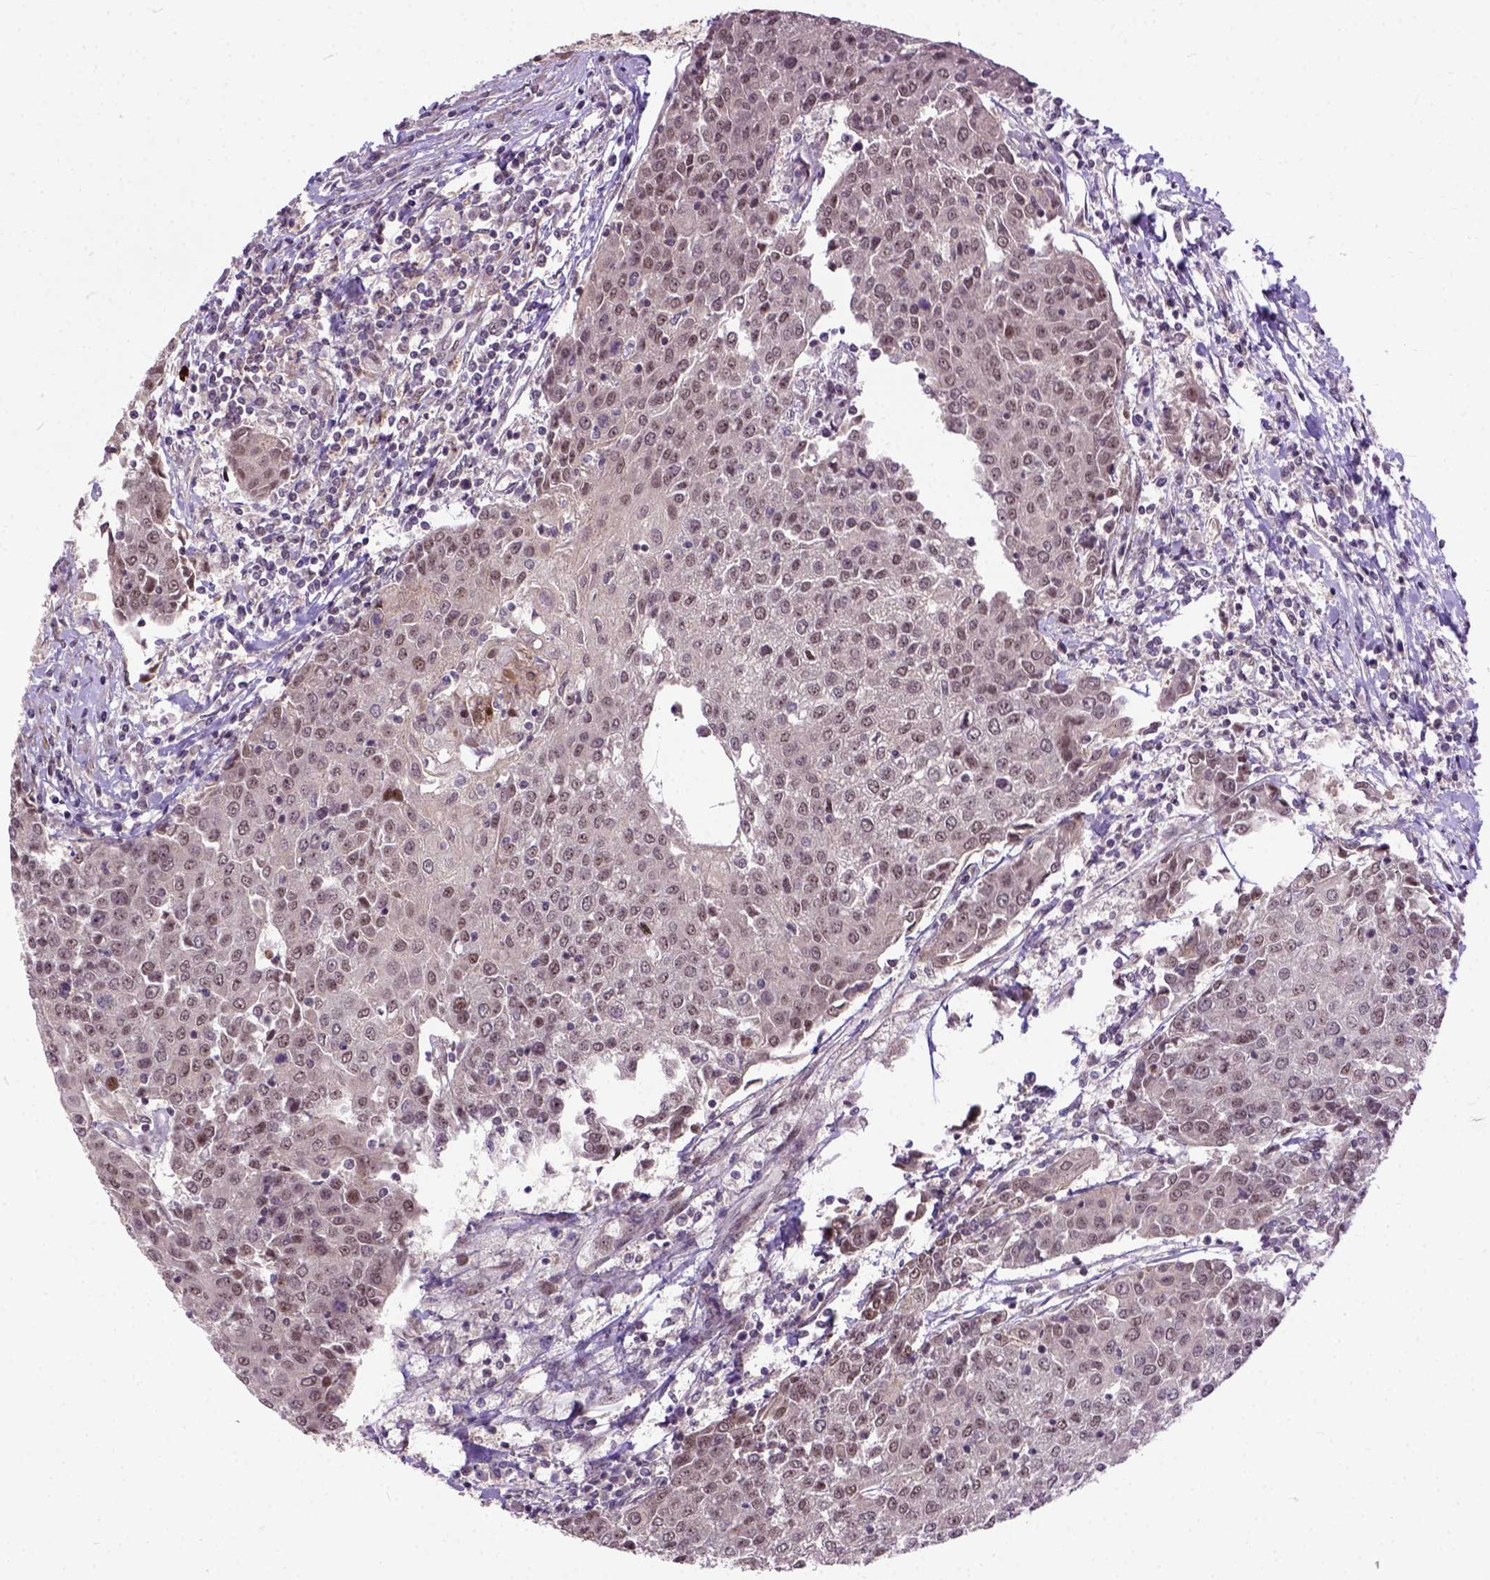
{"staining": {"intensity": "weak", "quantity": "25%-75%", "location": "nuclear"}, "tissue": "urothelial cancer", "cell_type": "Tumor cells", "image_type": "cancer", "snomed": [{"axis": "morphology", "description": "Urothelial carcinoma, High grade"}, {"axis": "topography", "description": "Urinary bladder"}], "caption": "Immunohistochemical staining of human urothelial cancer displays low levels of weak nuclear staining in about 25%-75% of tumor cells. (brown staining indicates protein expression, while blue staining denotes nuclei).", "gene": "ZNF630", "patient": {"sex": "female", "age": 85}}